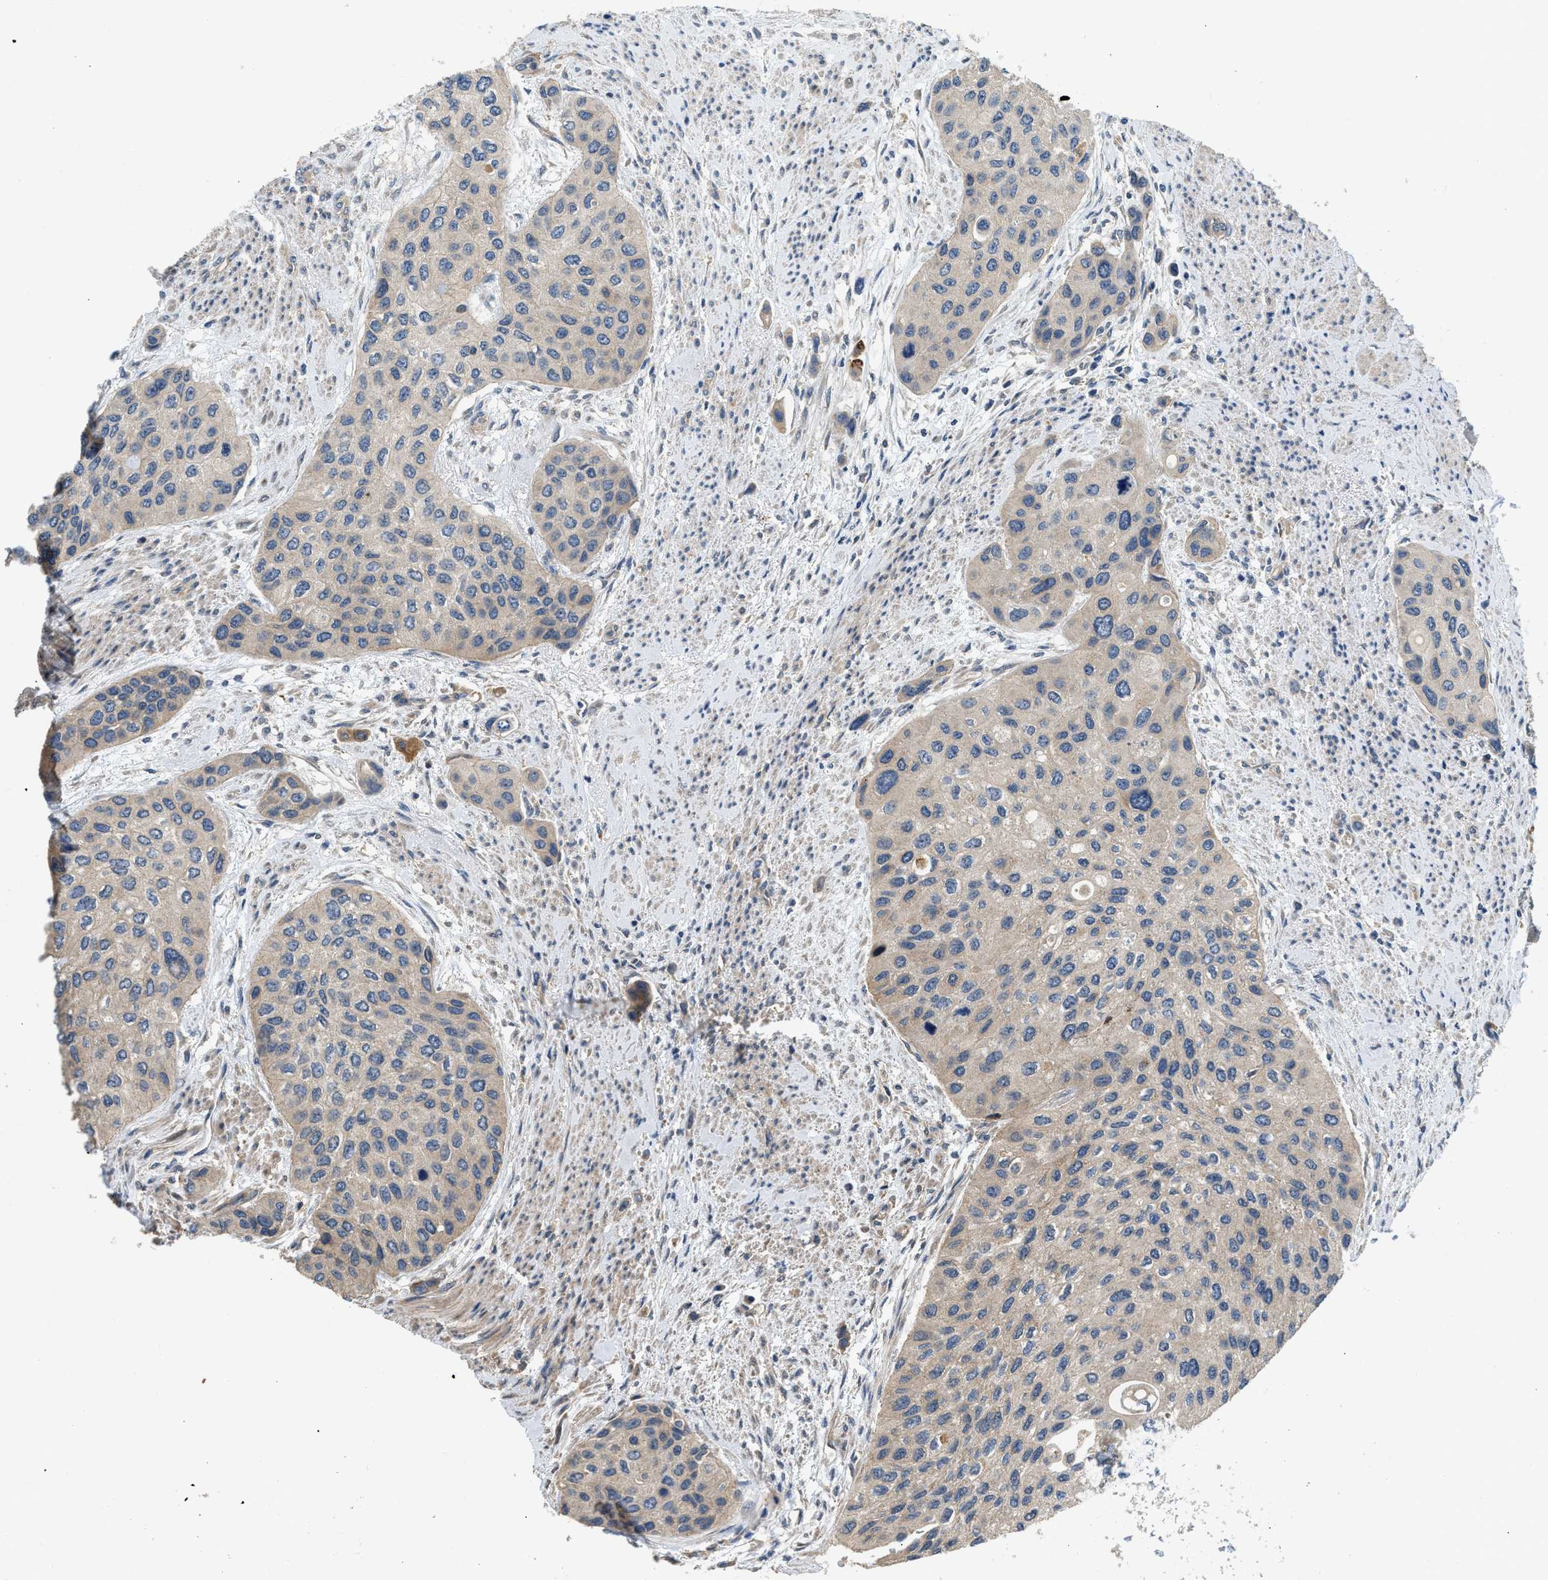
{"staining": {"intensity": "weak", "quantity": ">75%", "location": "cytoplasmic/membranous"}, "tissue": "urothelial cancer", "cell_type": "Tumor cells", "image_type": "cancer", "snomed": [{"axis": "morphology", "description": "Urothelial carcinoma, High grade"}, {"axis": "topography", "description": "Urinary bladder"}], "caption": "Immunohistochemistry of high-grade urothelial carcinoma reveals low levels of weak cytoplasmic/membranous positivity in about >75% of tumor cells.", "gene": "IL3RA", "patient": {"sex": "female", "age": 56}}